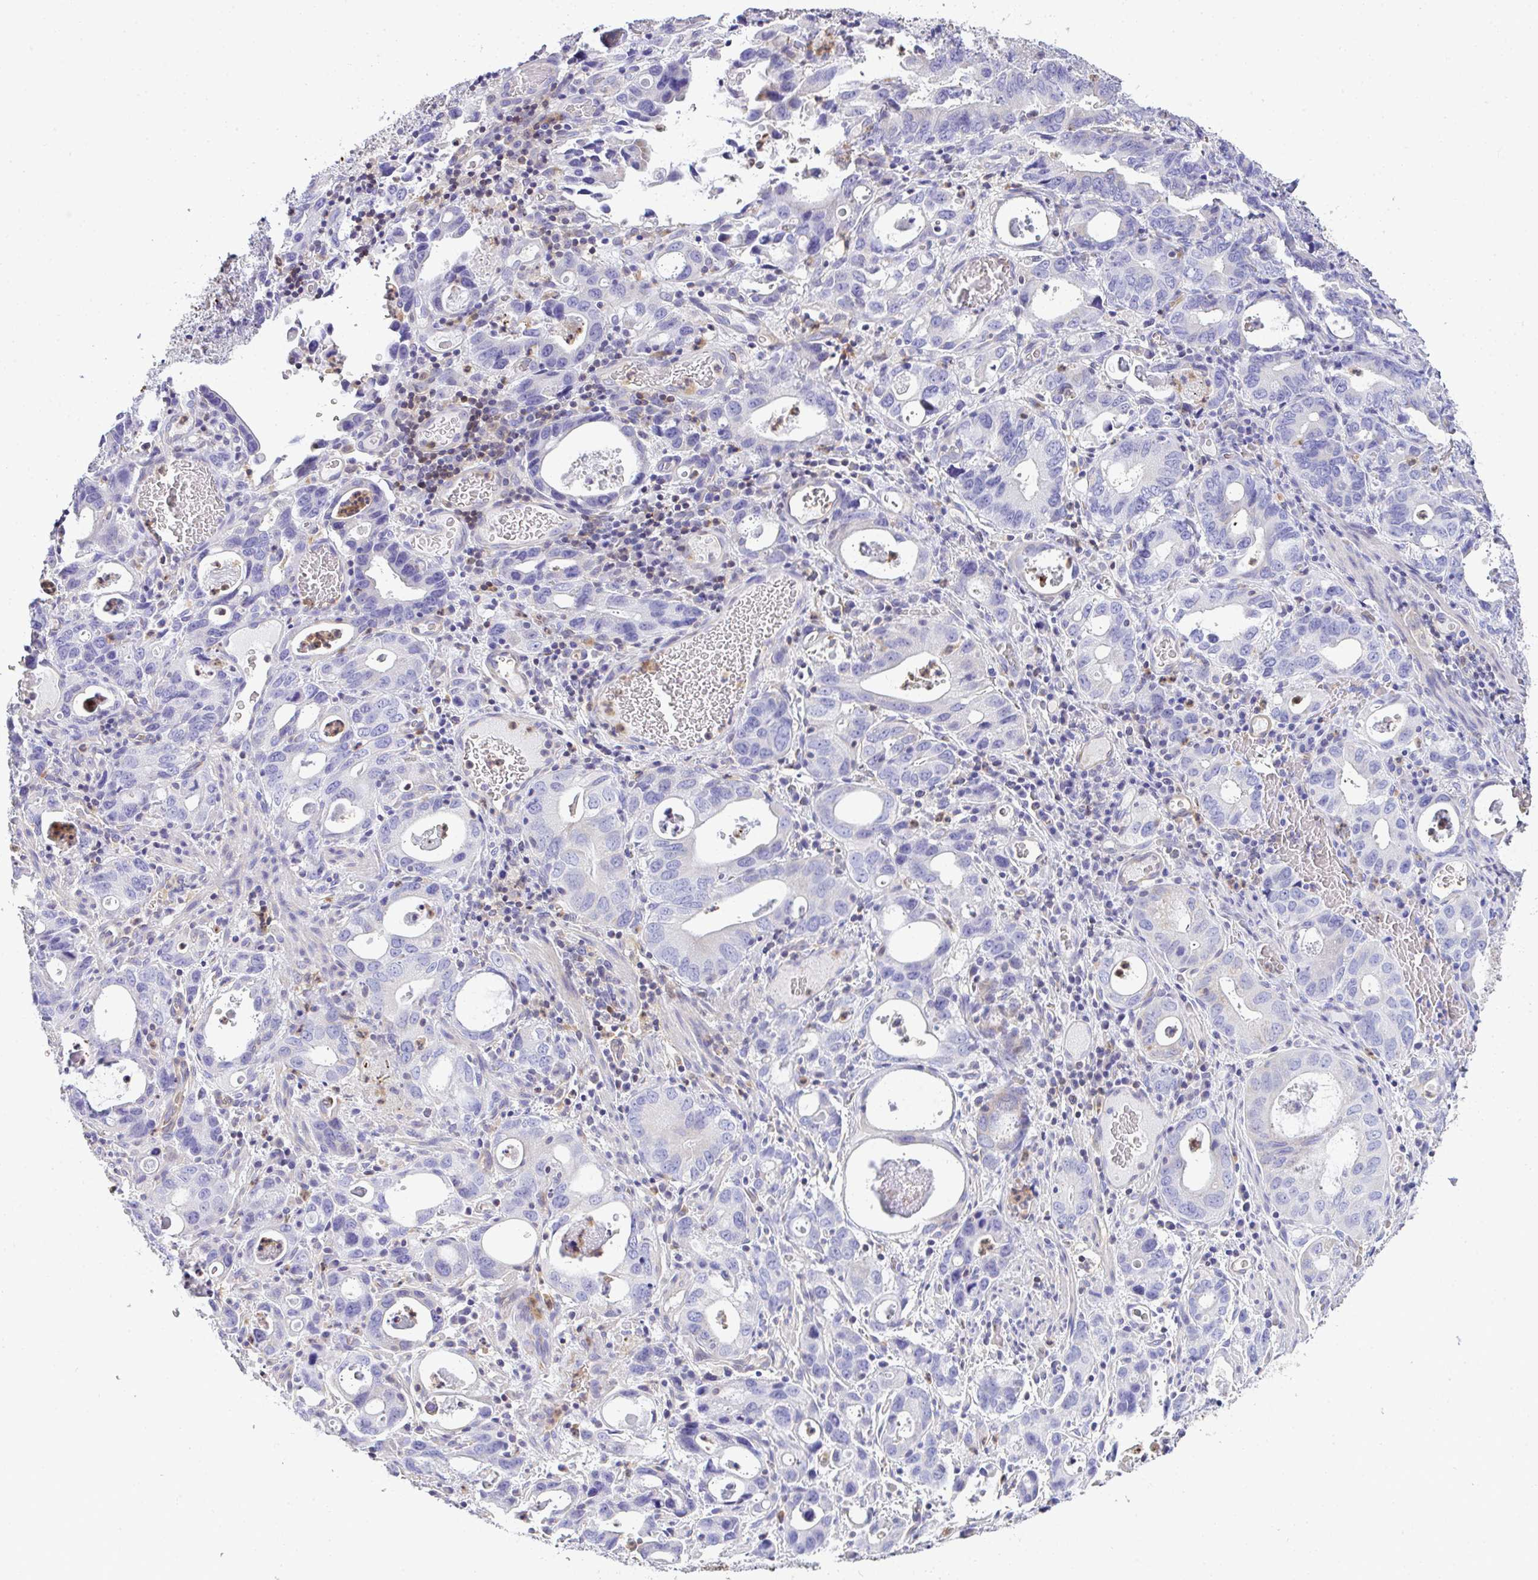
{"staining": {"intensity": "negative", "quantity": "none", "location": "none"}, "tissue": "stomach cancer", "cell_type": "Tumor cells", "image_type": "cancer", "snomed": [{"axis": "morphology", "description": "Adenocarcinoma, NOS"}, {"axis": "topography", "description": "Stomach, upper"}], "caption": "Tumor cells are negative for brown protein staining in stomach cancer (adenocarcinoma). (DAB (3,3'-diaminobenzidine) immunohistochemistry with hematoxylin counter stain).", "gene": "TNFAIP8", "patient": {"sex": "male", "age": 74}}